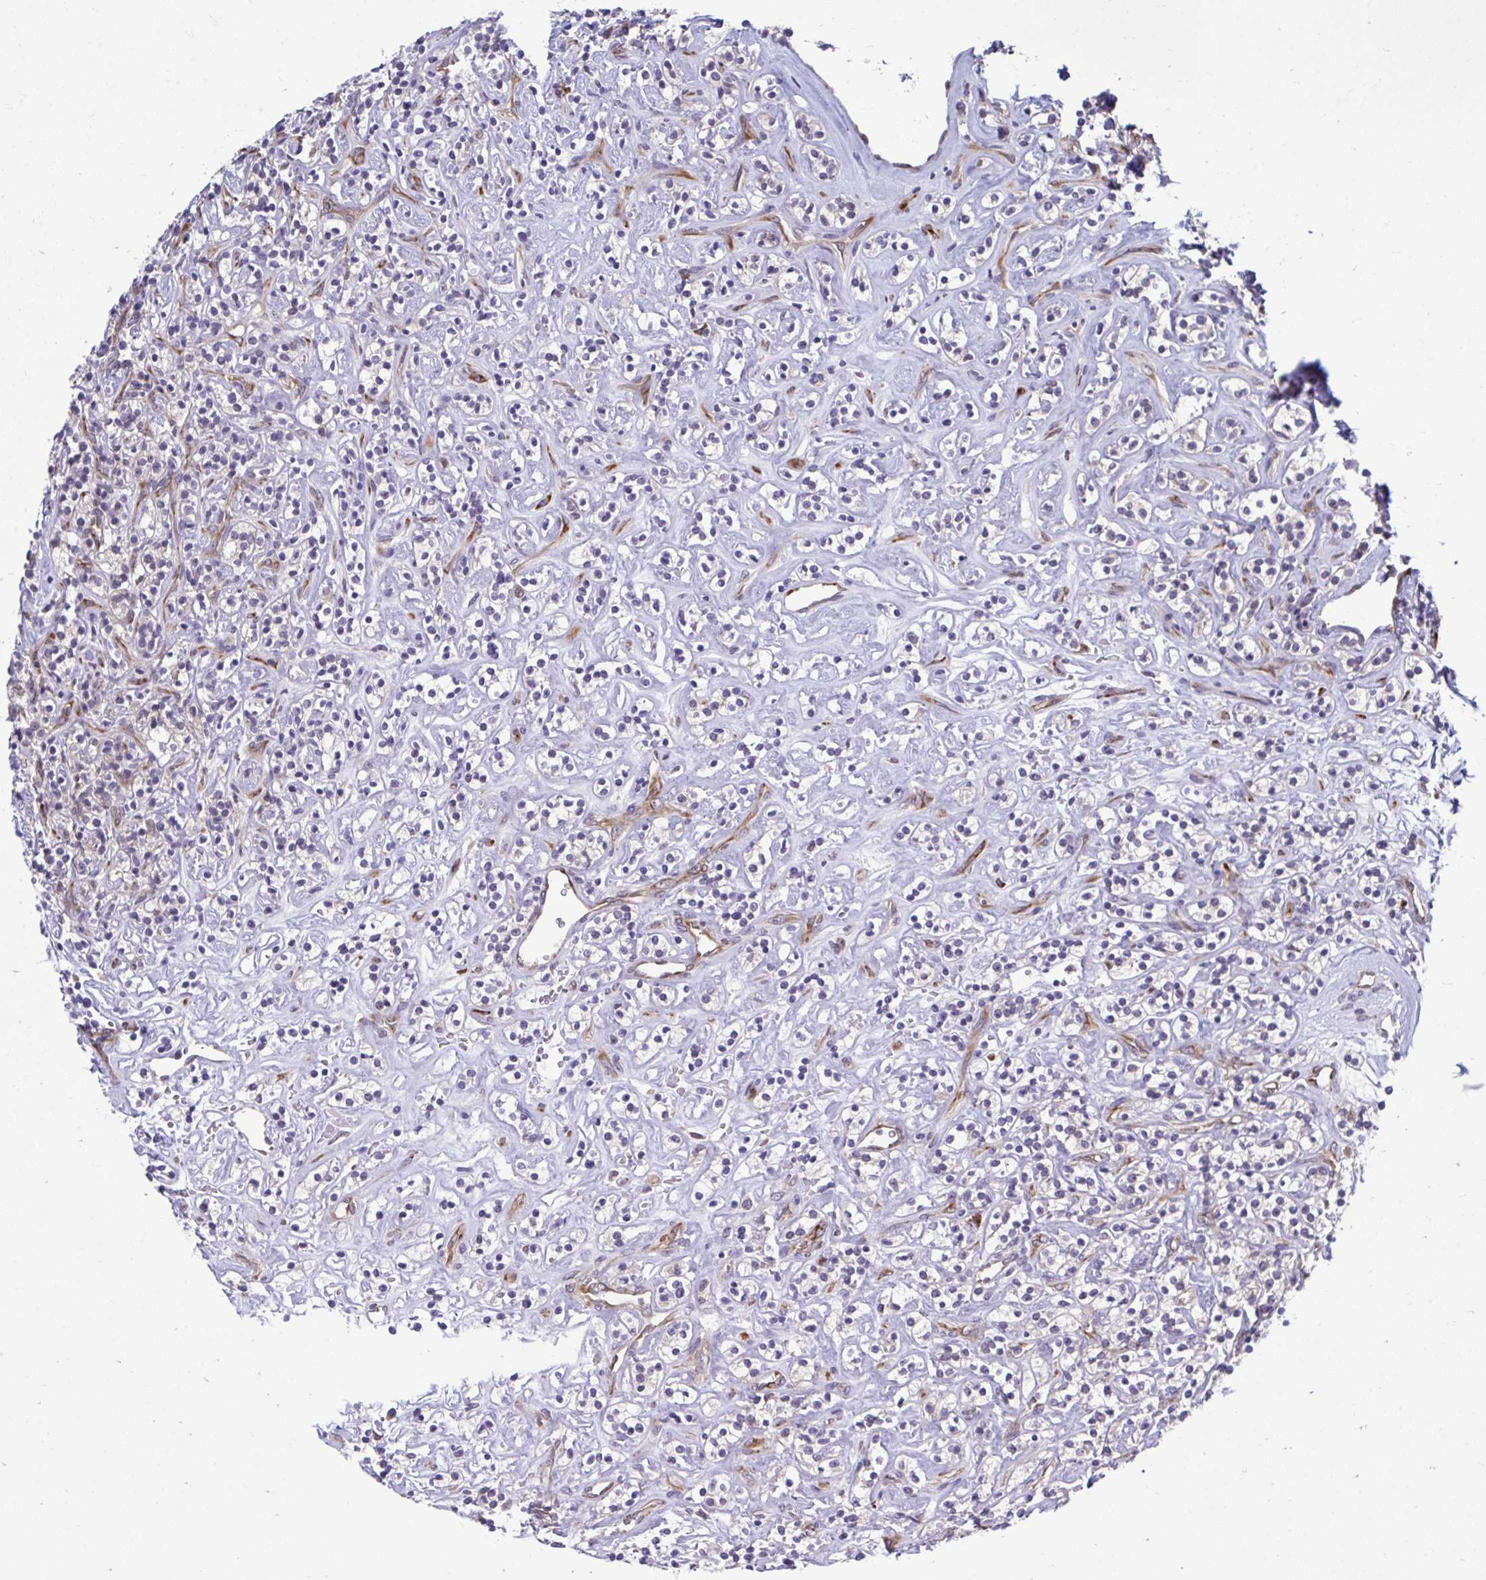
{"staining": {"intensity": "negative", "quantity": "none", "location": "none"}, "tissue": "renal cancer", "cell_type": "Tumor cells", "image_type": "cancer", "snomed": [{"axis": "morphology", "description": "Adenocarcinoma, NOS"}, {"axis": "topography", "description": "Kidney"}], "caption": "The photomicrograph demonstrates no significant positivity in tumor cells of renal adenocarcinoma.", "gene": "SELENON", "patient": {"sex": "male", "age": 77}}